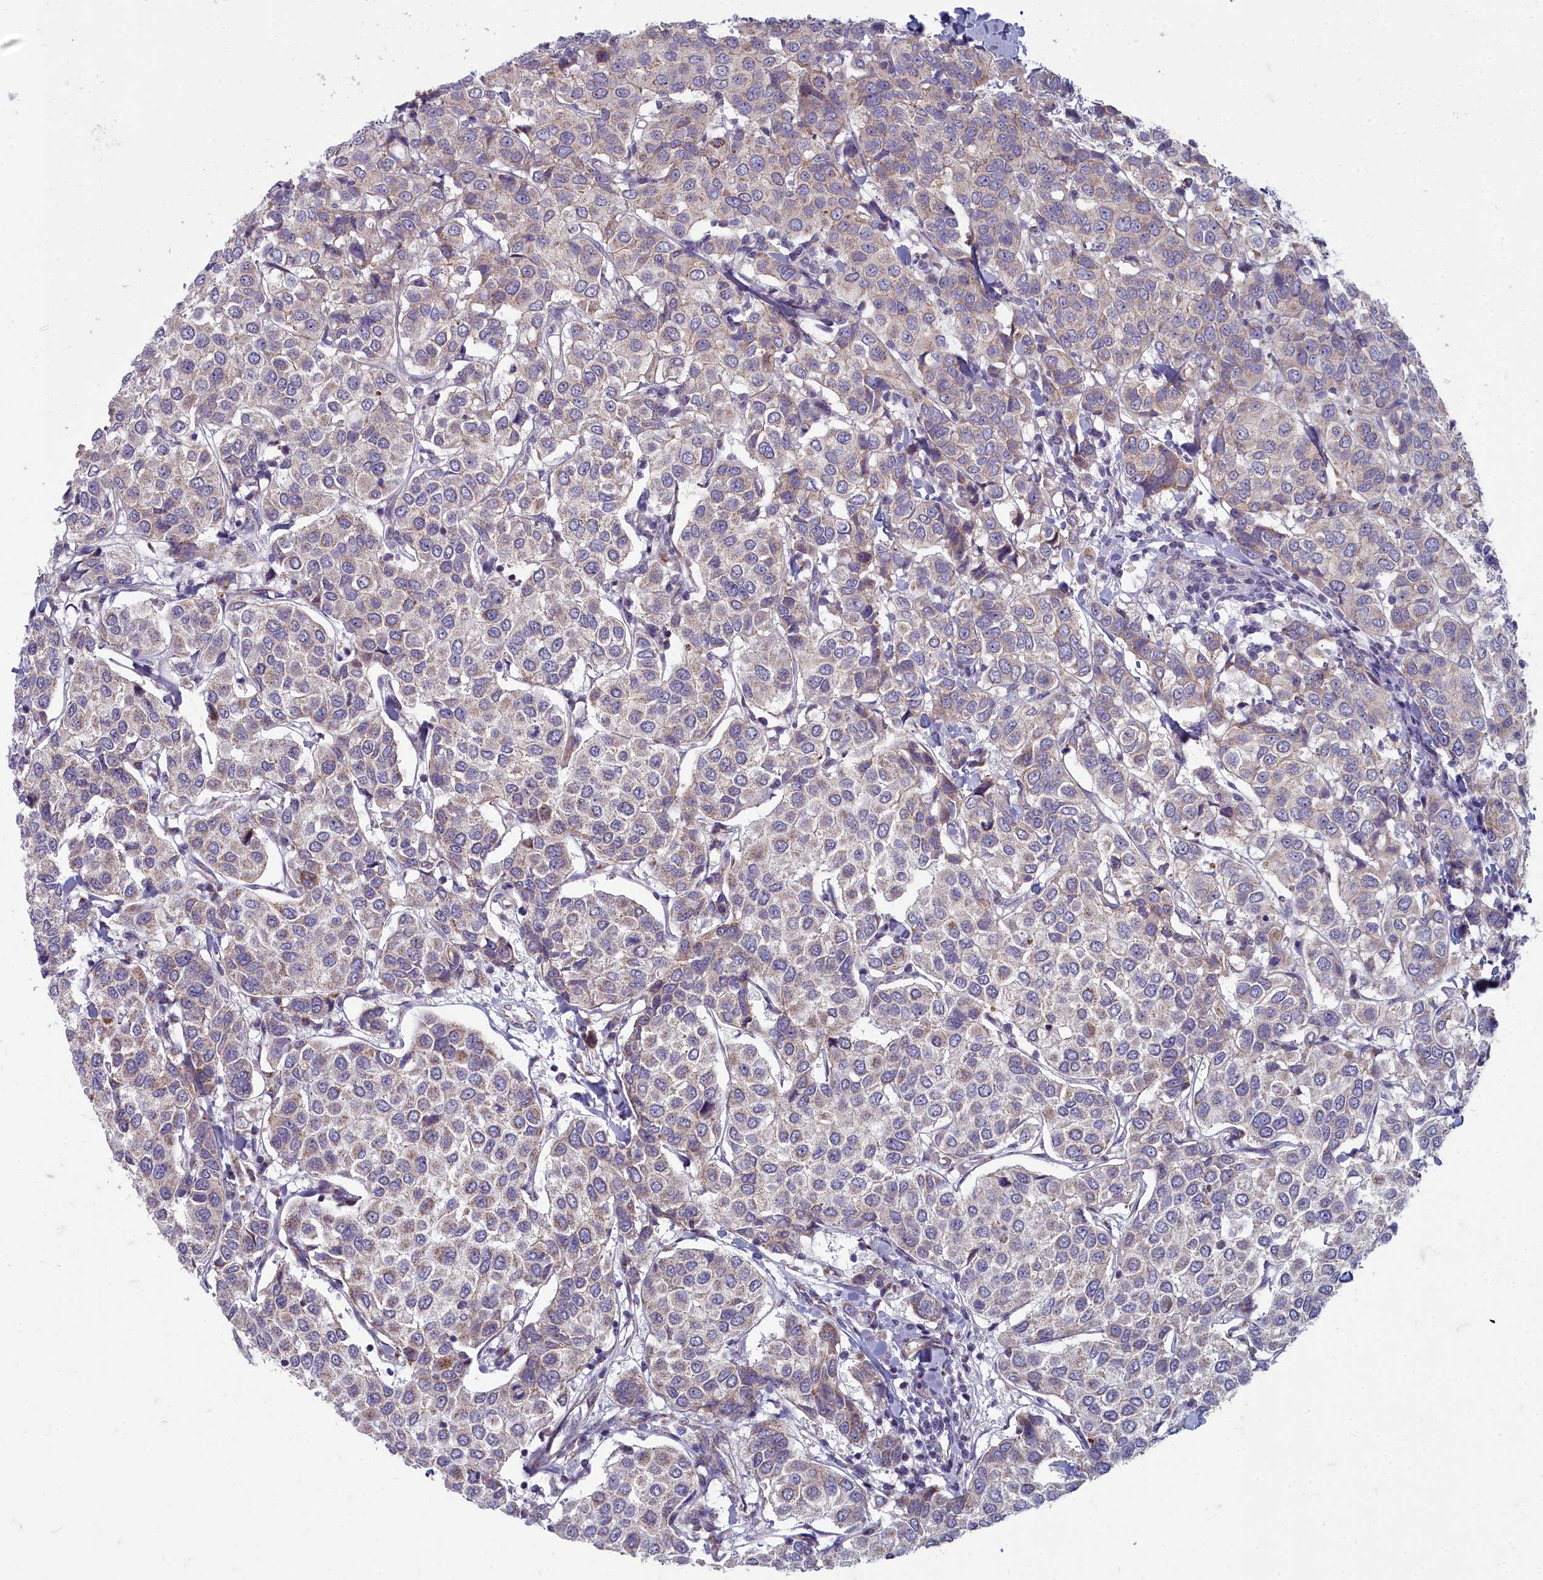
{"staining": {"intensity": "weak", "quantity": "<25%", "location": "cytoplasmic/membranous"}, "tissue": "breast cancer", "cell_type": "Tumor cells", "image_type": "cancer", "snomed": [{"axis": "morphology", "description": "Duct carcinoma"}, {"axis": "topography", "description": "Breast"}], "caption": "This histopathology image is of breast intraductal carcinoma stained with IHC to label a protein in brown with the nuclei are counter-stained blue. There is no expression in tumor cells. The staining was performed using DAB (3,3'-diaminobenzidine) to visualize the protein expression in brown, while the nuclei were stained in blue with hematoxylin (Magnification: 20x).", "gene": "INSYN2A", "patient": {"sex": "female", "age": 55}}